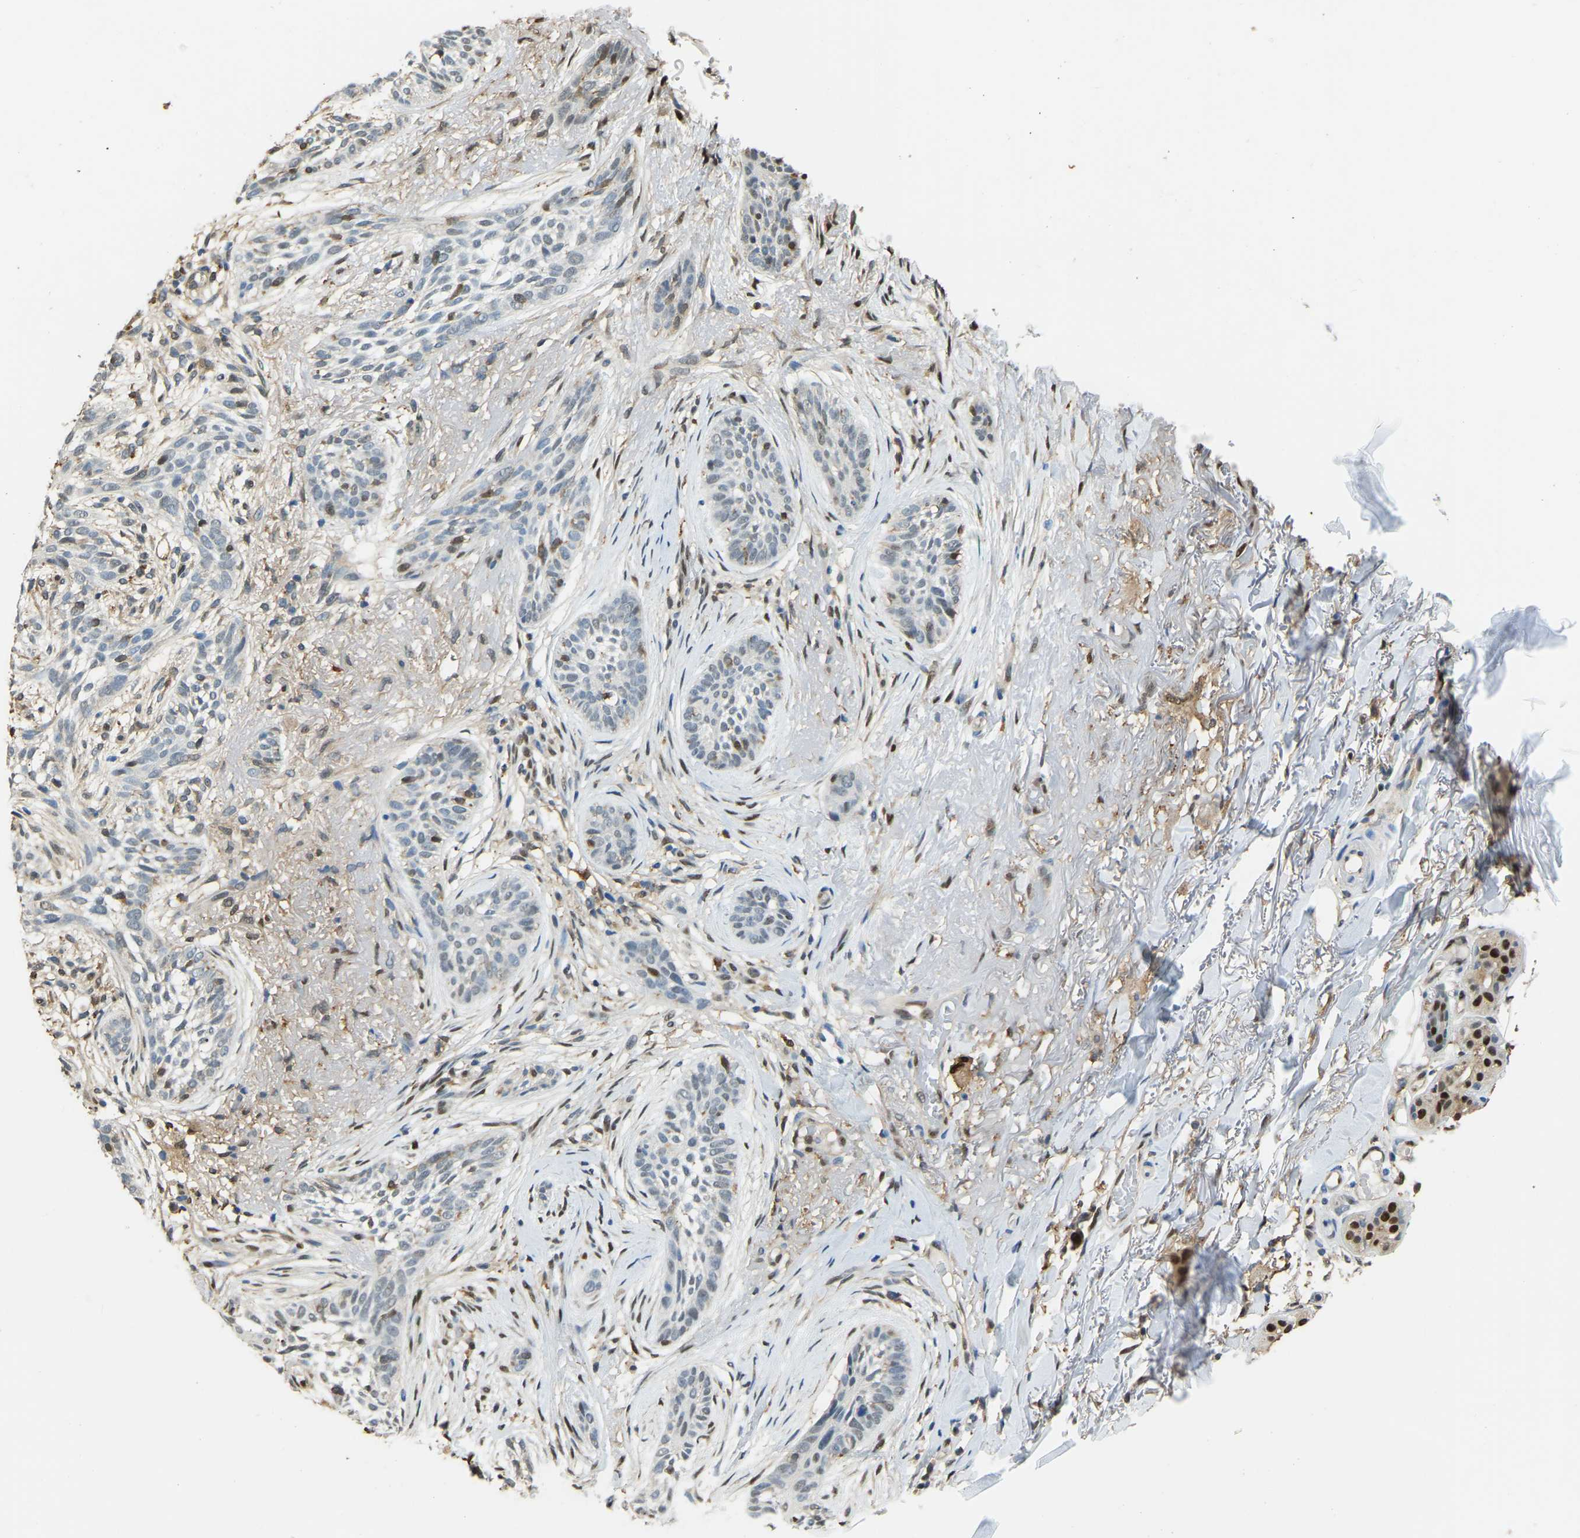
{"staining": {"intensity": "weak", "quantity": "<25%", "location": "nuclear"}, "tissue": "skin cancer", "cell_type": "Tumor cells", "image_type": "cancer", "snomed": [{"axis": "morphology", "description": "Basal cell carcinoma"}, {"axis": "topography", "description": "Skin"}], "caption": "Tumor cells are negative for brown protein staining in basal cell carcinoma (skin).", "gene": "NANS", "patient": {"sex": "female", "age": 88}}